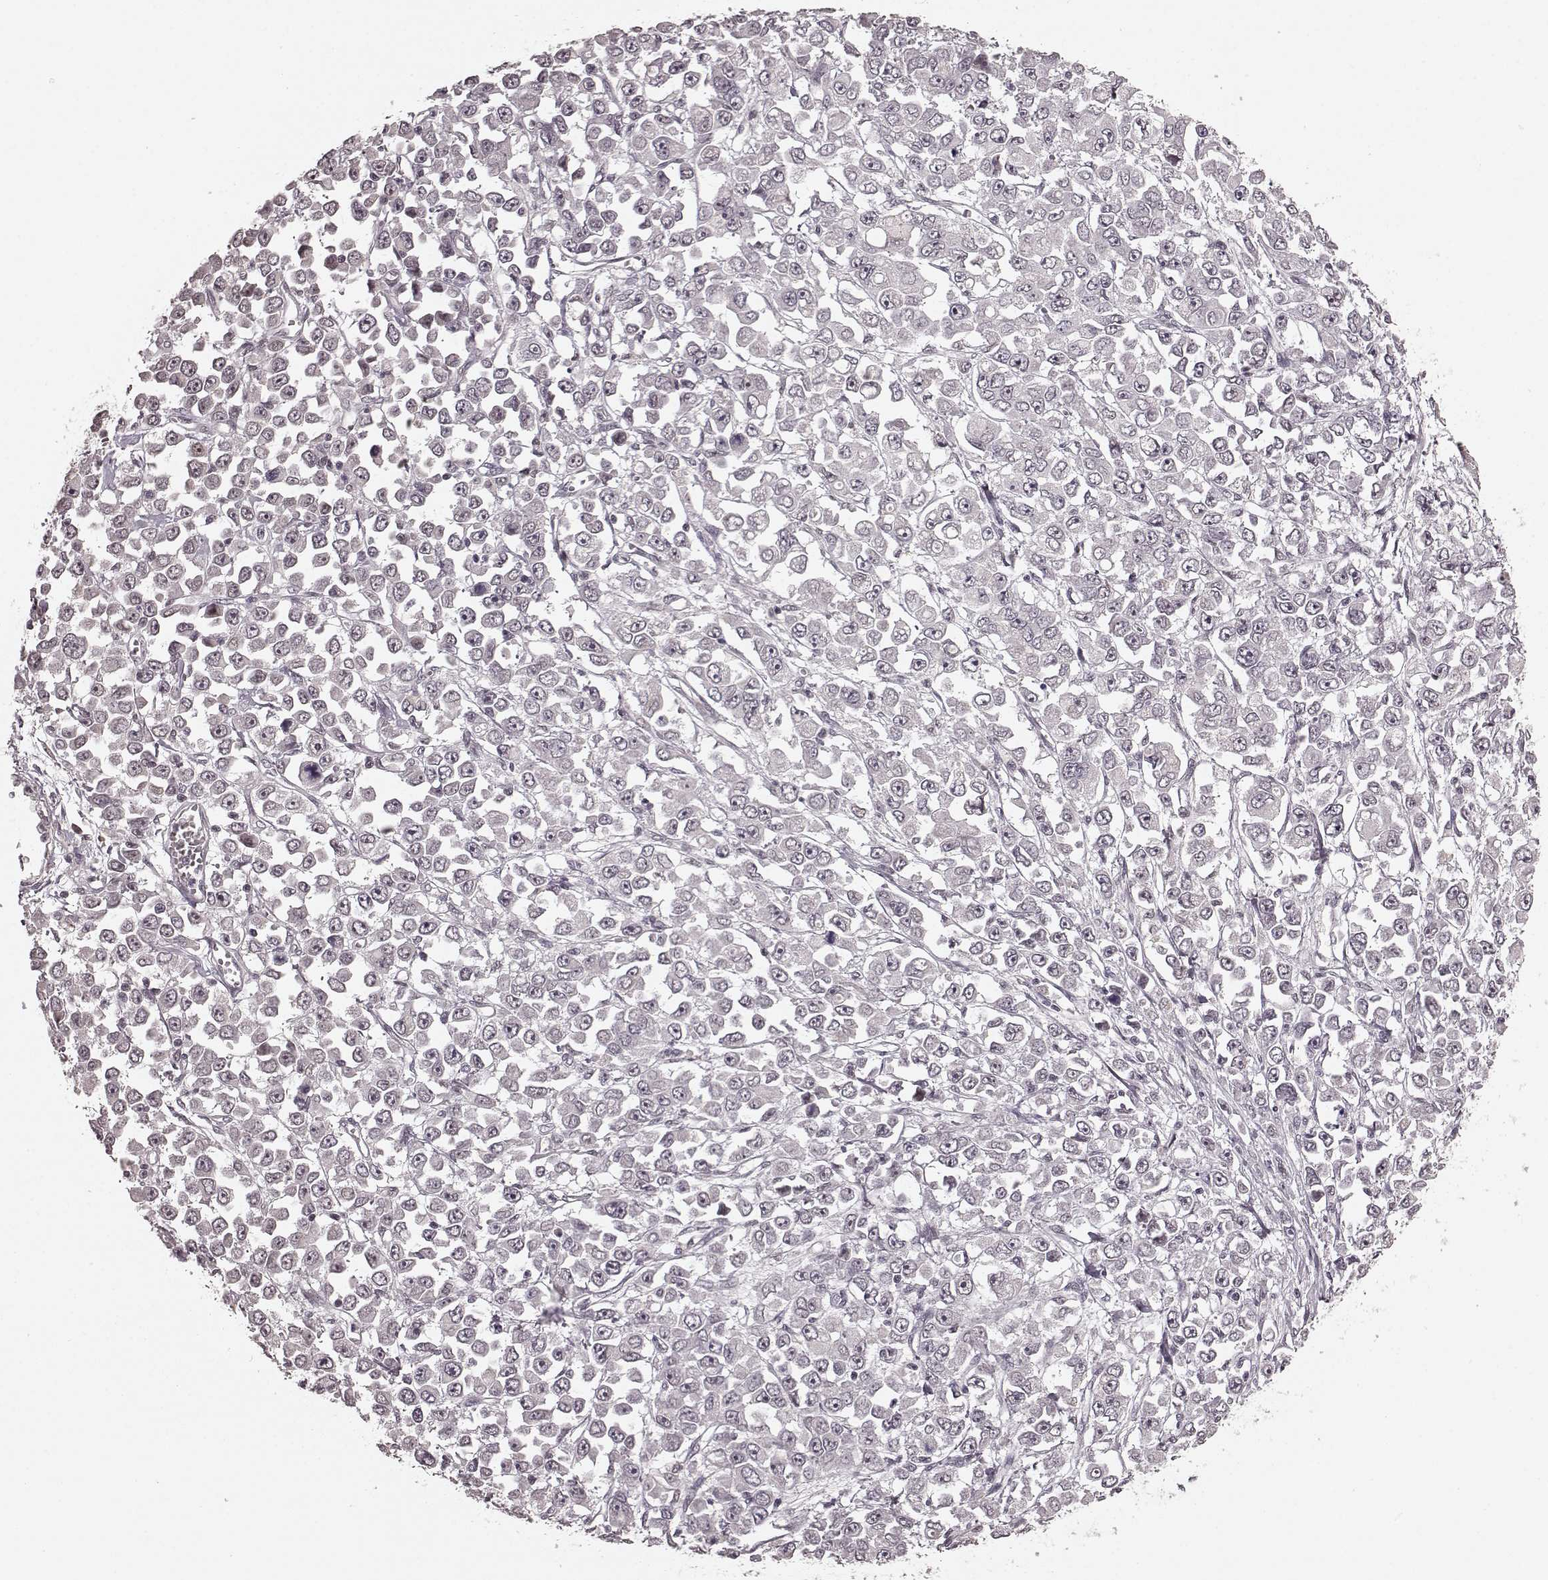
{"staining": {"intensity": "negative", "quantity": "none", "location": "none"}, "tissue": "stomach cancer", "cell_type": "Tumor cells", "image_type": "cancer", "snomed": [{"axis": "morphology", "description": "Adenocarcinoma, NOS"}, {"axis": "topography", "description": "Stomach, upper"}], "caption": "Tumor cells show no significant staining in stomach cancer (adenocarcinoma).", "gene": "PLCB4", "patient": {"sex": "male", "age": 70}}